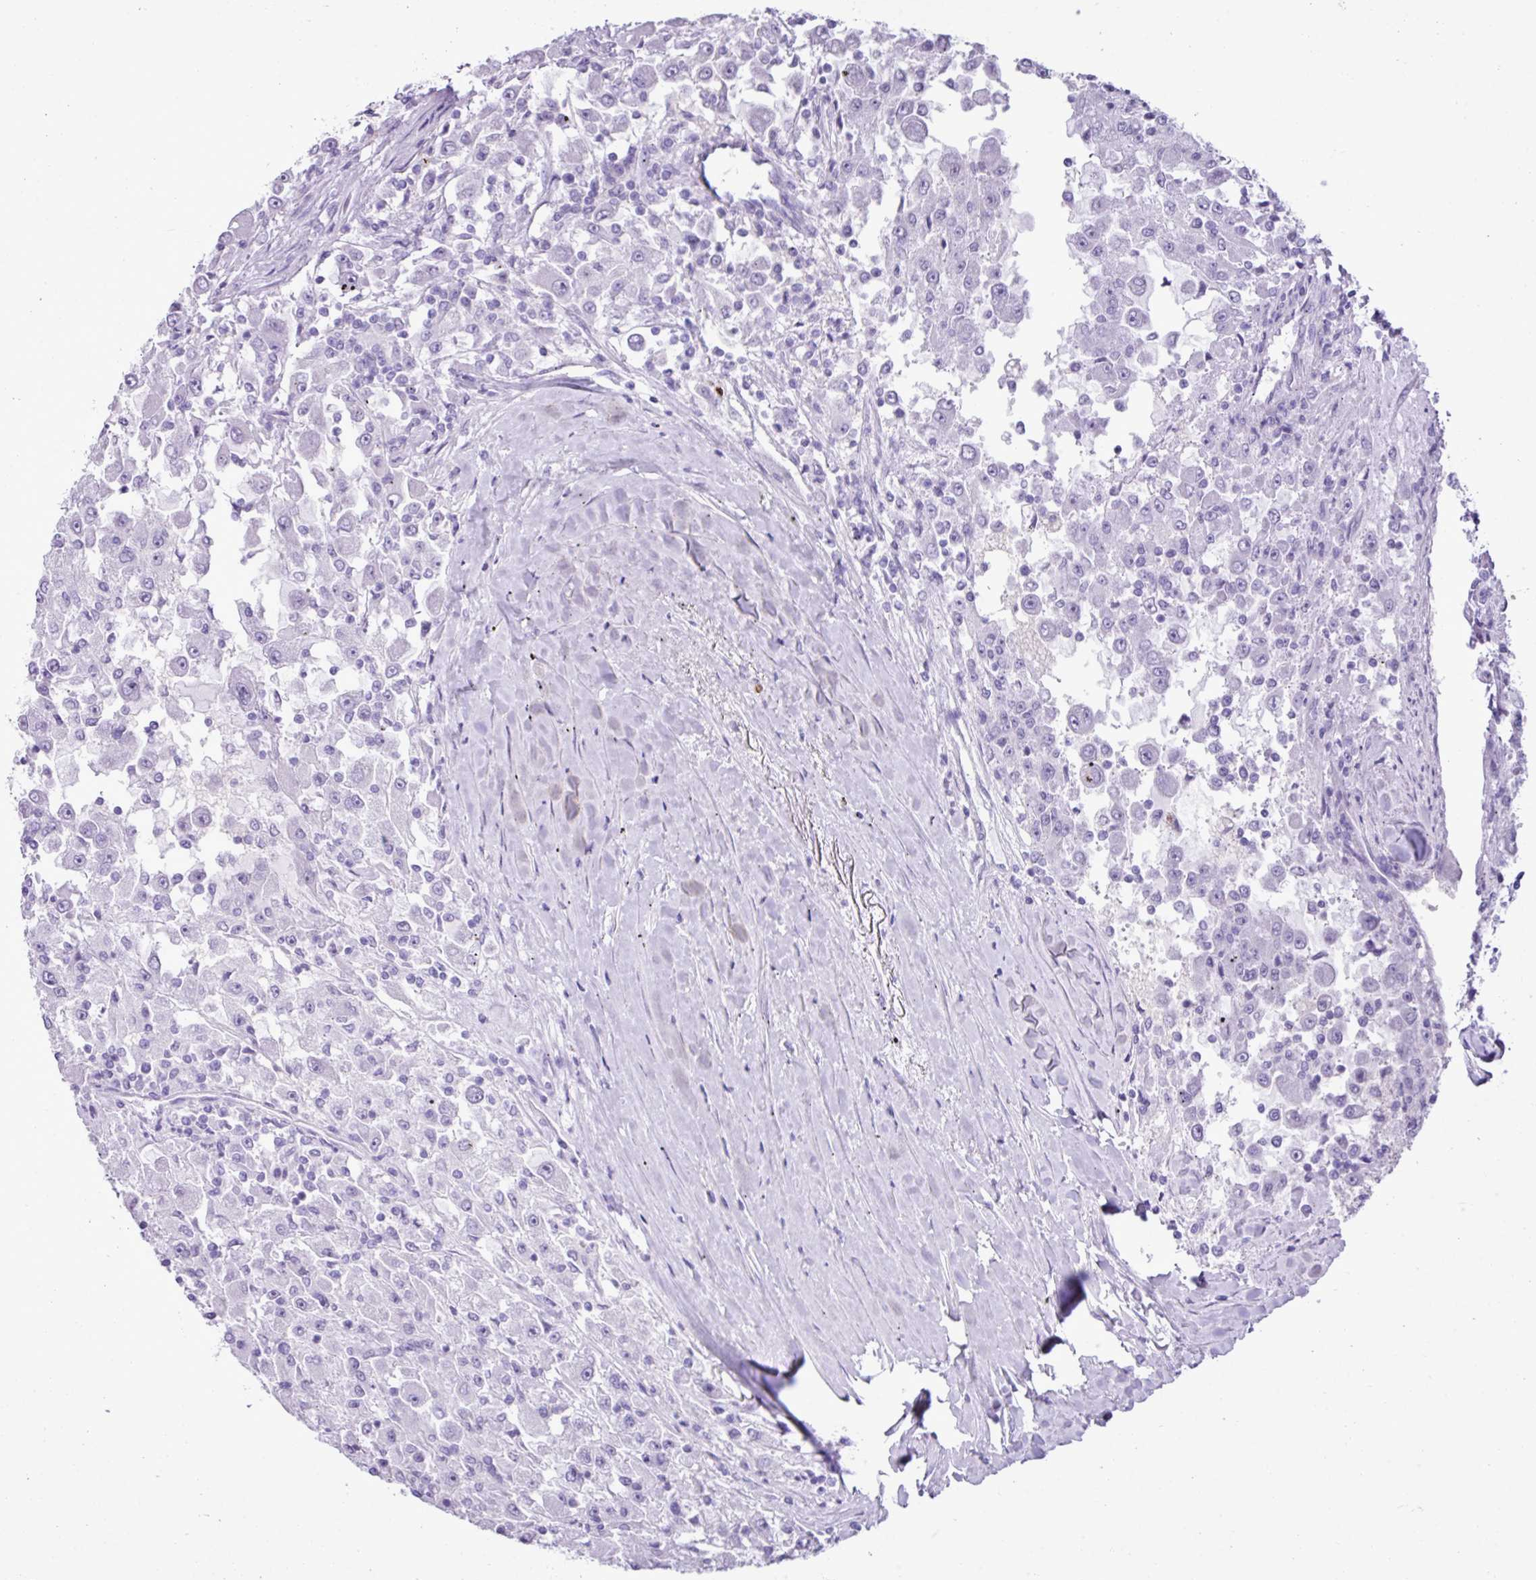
{"staining": {"intensity": "negative", "quantity": "none", "location": "none"}, "tissue": "renal cancer", "cell_type": "Tumor cells", "image_type": "cancer", "snomed": [{"axis": "morphology", "description": "Adenocarcinoma, NOS"}, {"axis": "topography", "description": "Kidney"}], "caption": "An IHC micrograph of adenocarcinoma (renal) is shown. There is no staining in tumor cells of adenocarcinoma (renal).", "gene": "ZSCAN5A", "patient": {"sex": "female", "age": 67}}